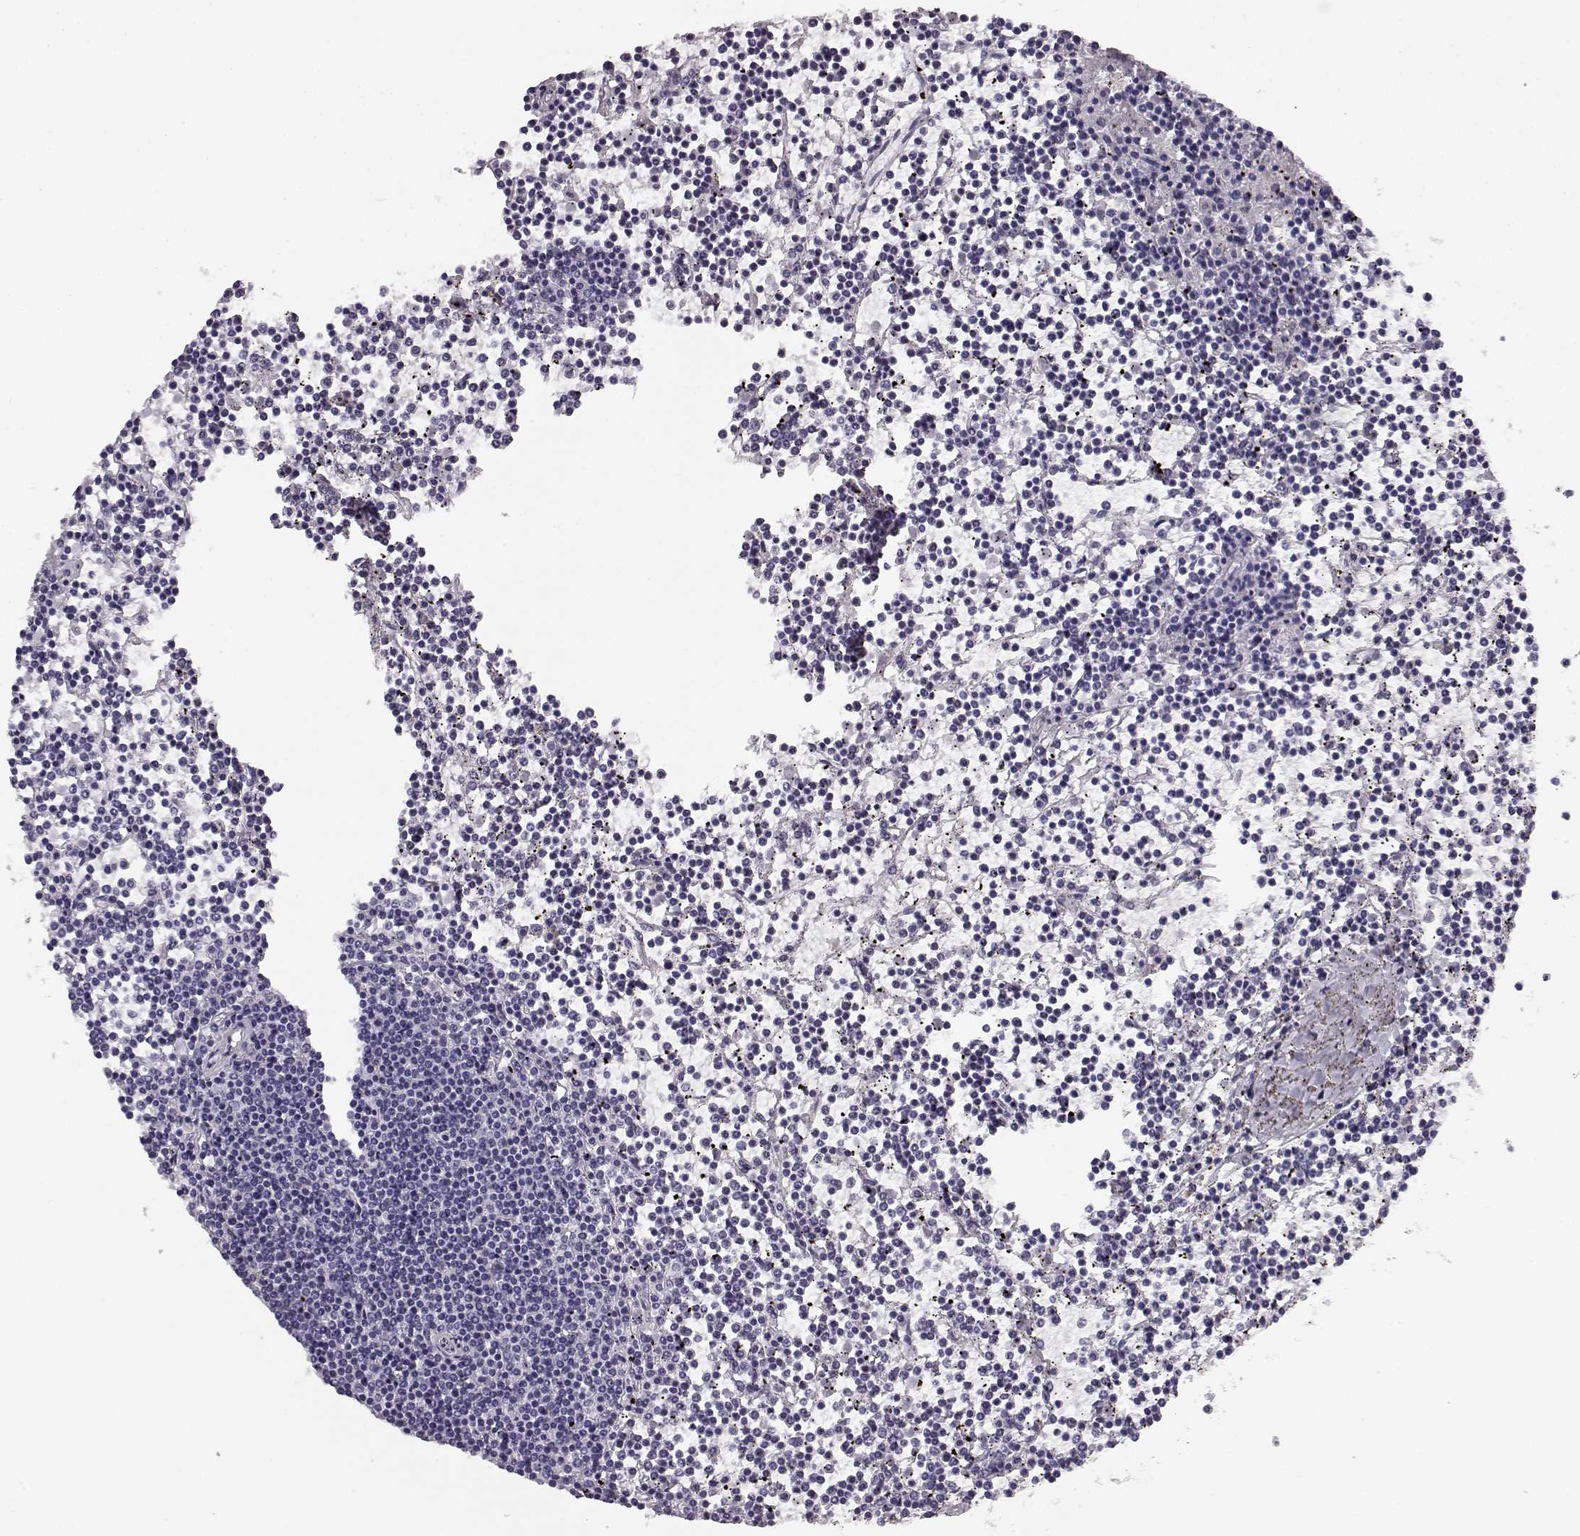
{"staining": {"intensity": "negative", "quantity": "none", "location": "none"}, "tissue": "lymphoma", "cell_type": "Tumor cells", "image_type": "cancer", "snomed": [{"axis": "morphology", "description": "Malignant lymphoma, non-Hodgkin's type, Low grade"}, {"axis": "topography", "description": "Spleen"}], "caption": "Human low-grade malignant lymphoma, non-Hodgkin's type stained for a protein using IHC reveals no expression in tumor cells.", "gene": "BFSP2", "patient": {"sex": "female", "age": 19}}